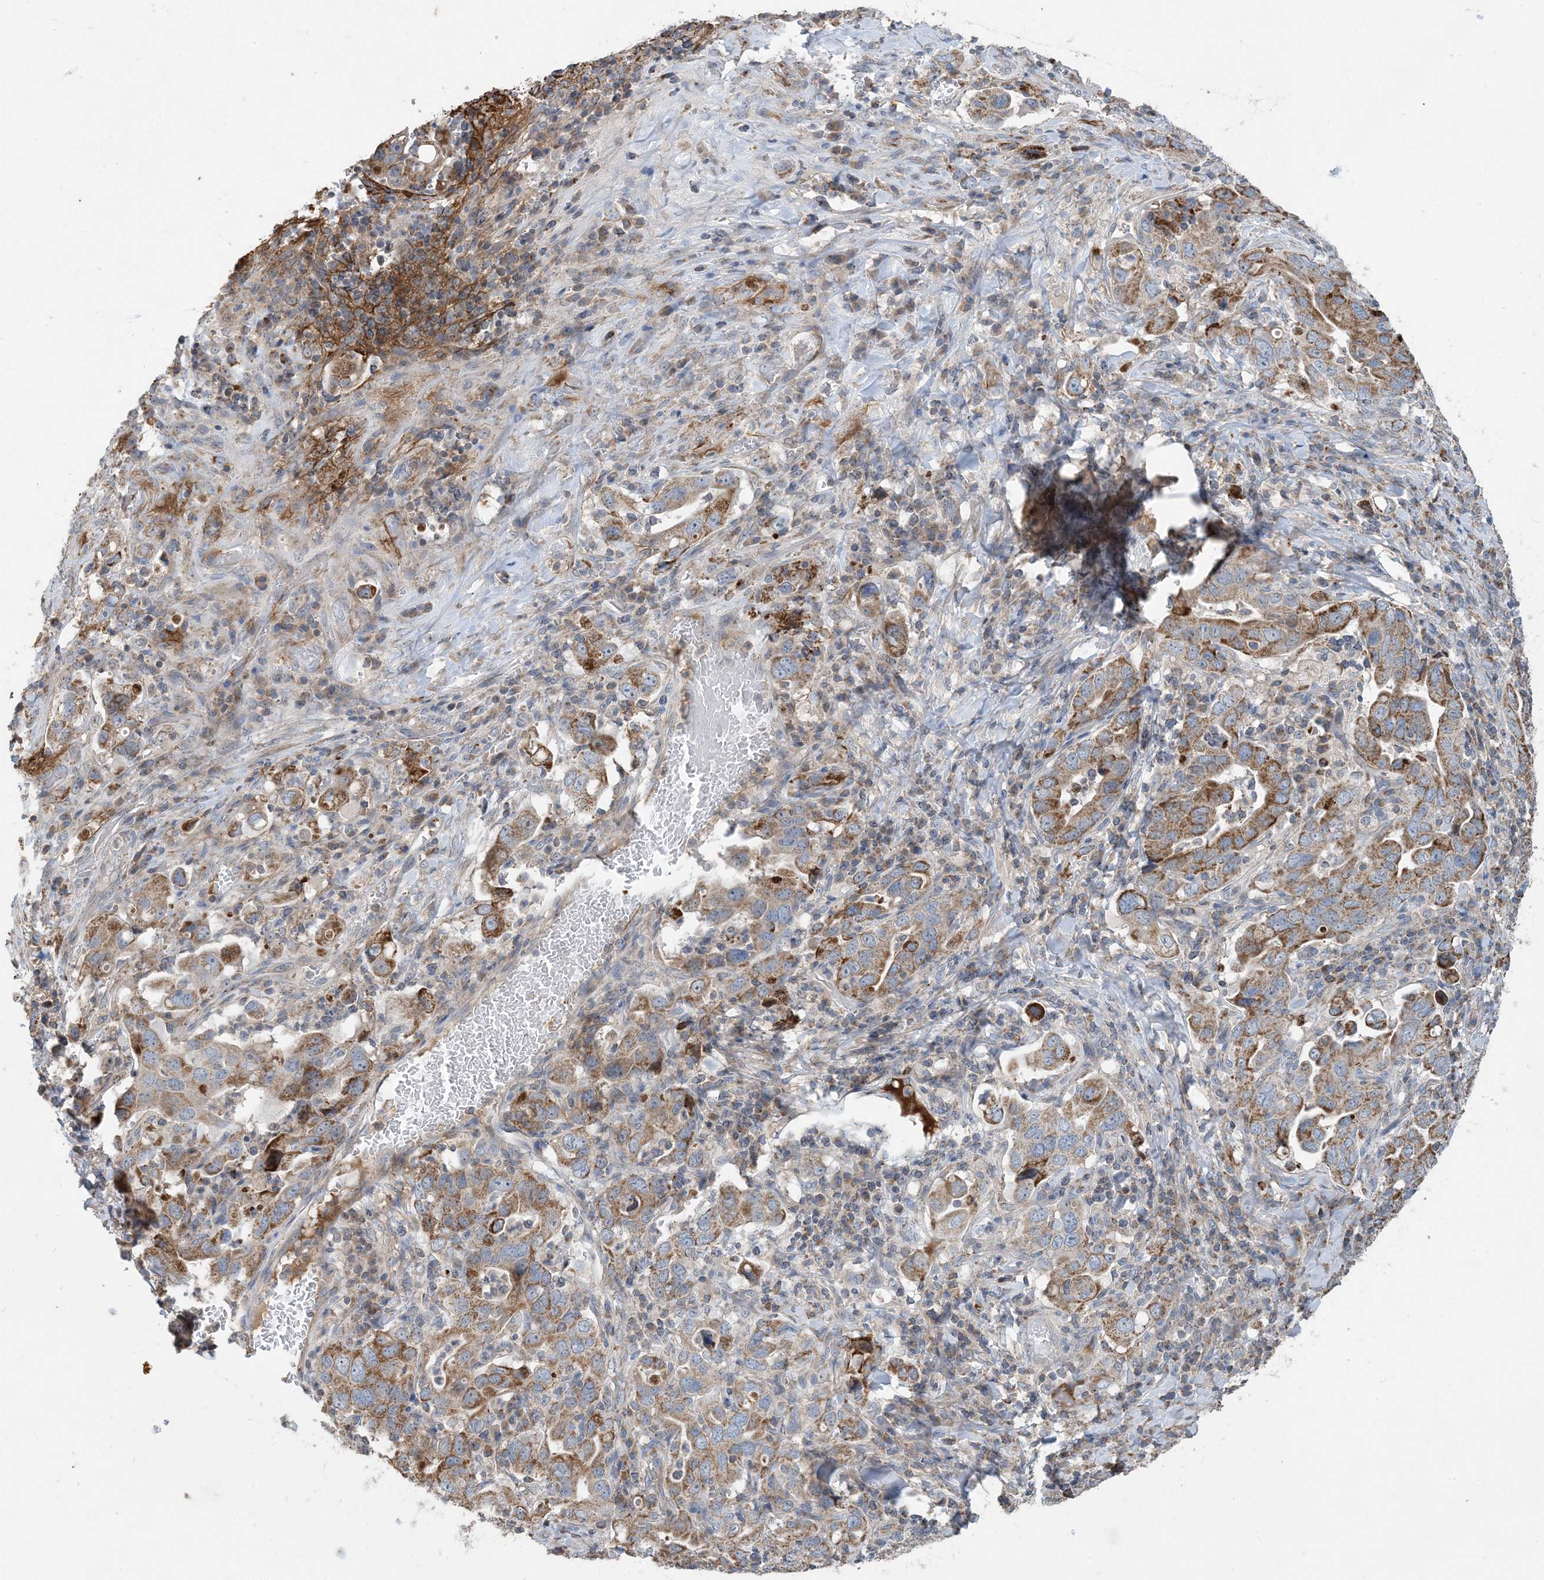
{"staining": {"intensity": "moderate", "quantity": ">75%", "location": "cytoplasmic/membranous"}, "tissue": "stomach cancer", "cell_type": "Tumor cells", "image_type": "cancer", "snomed": [{"axis": "morphology", "description": "Adenocarcinoma, NOS"}, {"axis": "topography", "description": "Stomach, upper"}], "caption": "High-magnification brightfield microscopy of stomach cancer (adenocarcinoma) stained with DAB (3,3'-diaminobenzidine) (brown) and counterstained with hematoxylin (blue). tumor cells exhibit moderate cytoplasmic/membranous staining is seen in about>75% of cells.", "gene": "ECHDC1", "patient": {"sex": "male", "age": 62}}